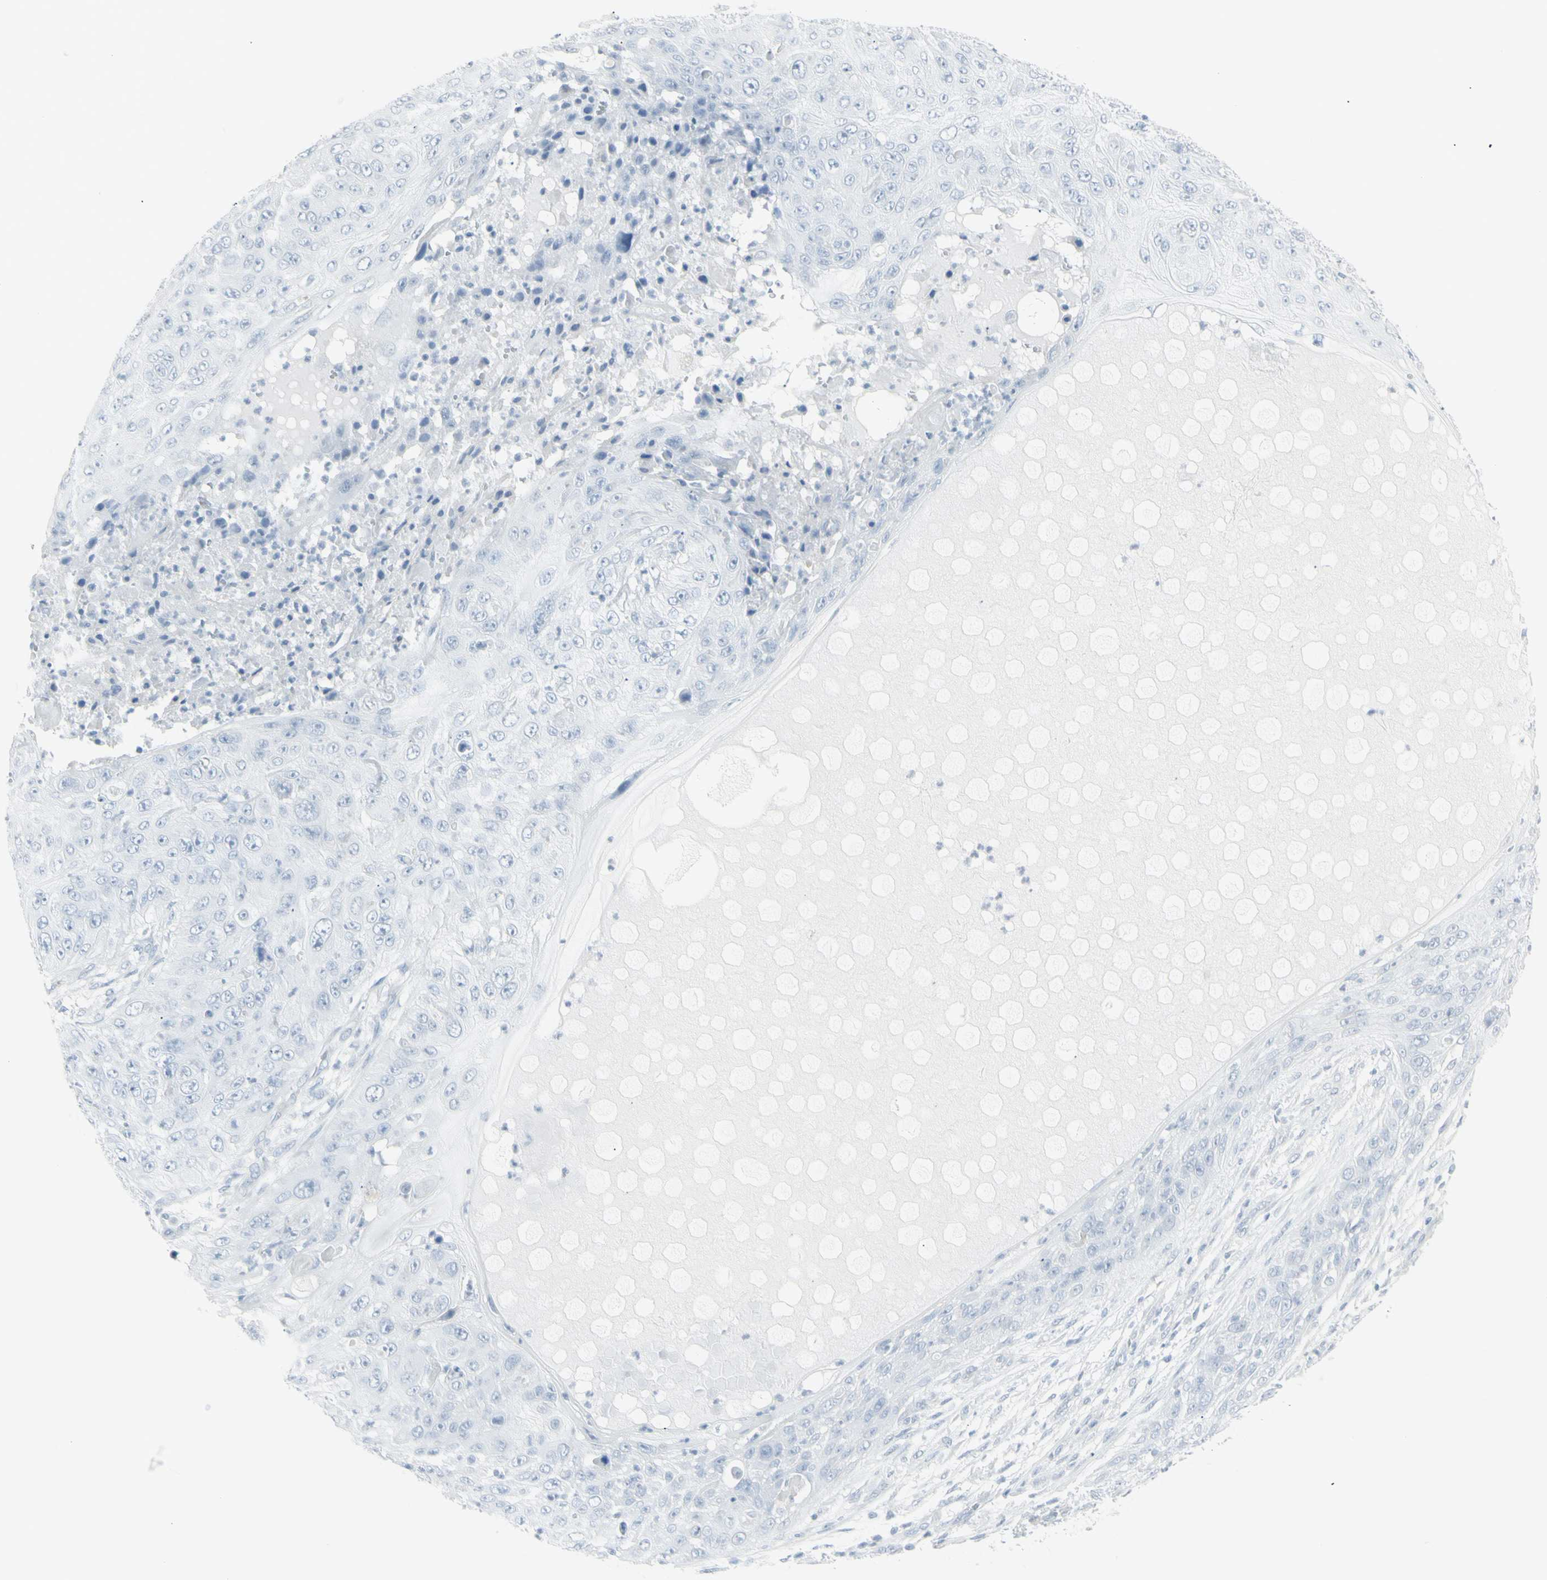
{"staining": {"intensity": "negative", "quantity": "none", "location": "none"}, "tissue": "skin cancer", "cell_type": "Tumor cells", "image_type": "cancer", "snomed": [{"axis": "morphology", "description": "Squamous cell carcinoma, NOS"}, {"axis": "topography", "description": "Skin"}], "caption": "Skin cancer (squamous cell carcinoma) was stained to show a protein in brown. There is no significant expression in tumor cells. (DAB immunohistochemistry with hematoxylin counter stain).", "gene": "YBX2", "patient": {"sex": "female", "age": 80}}